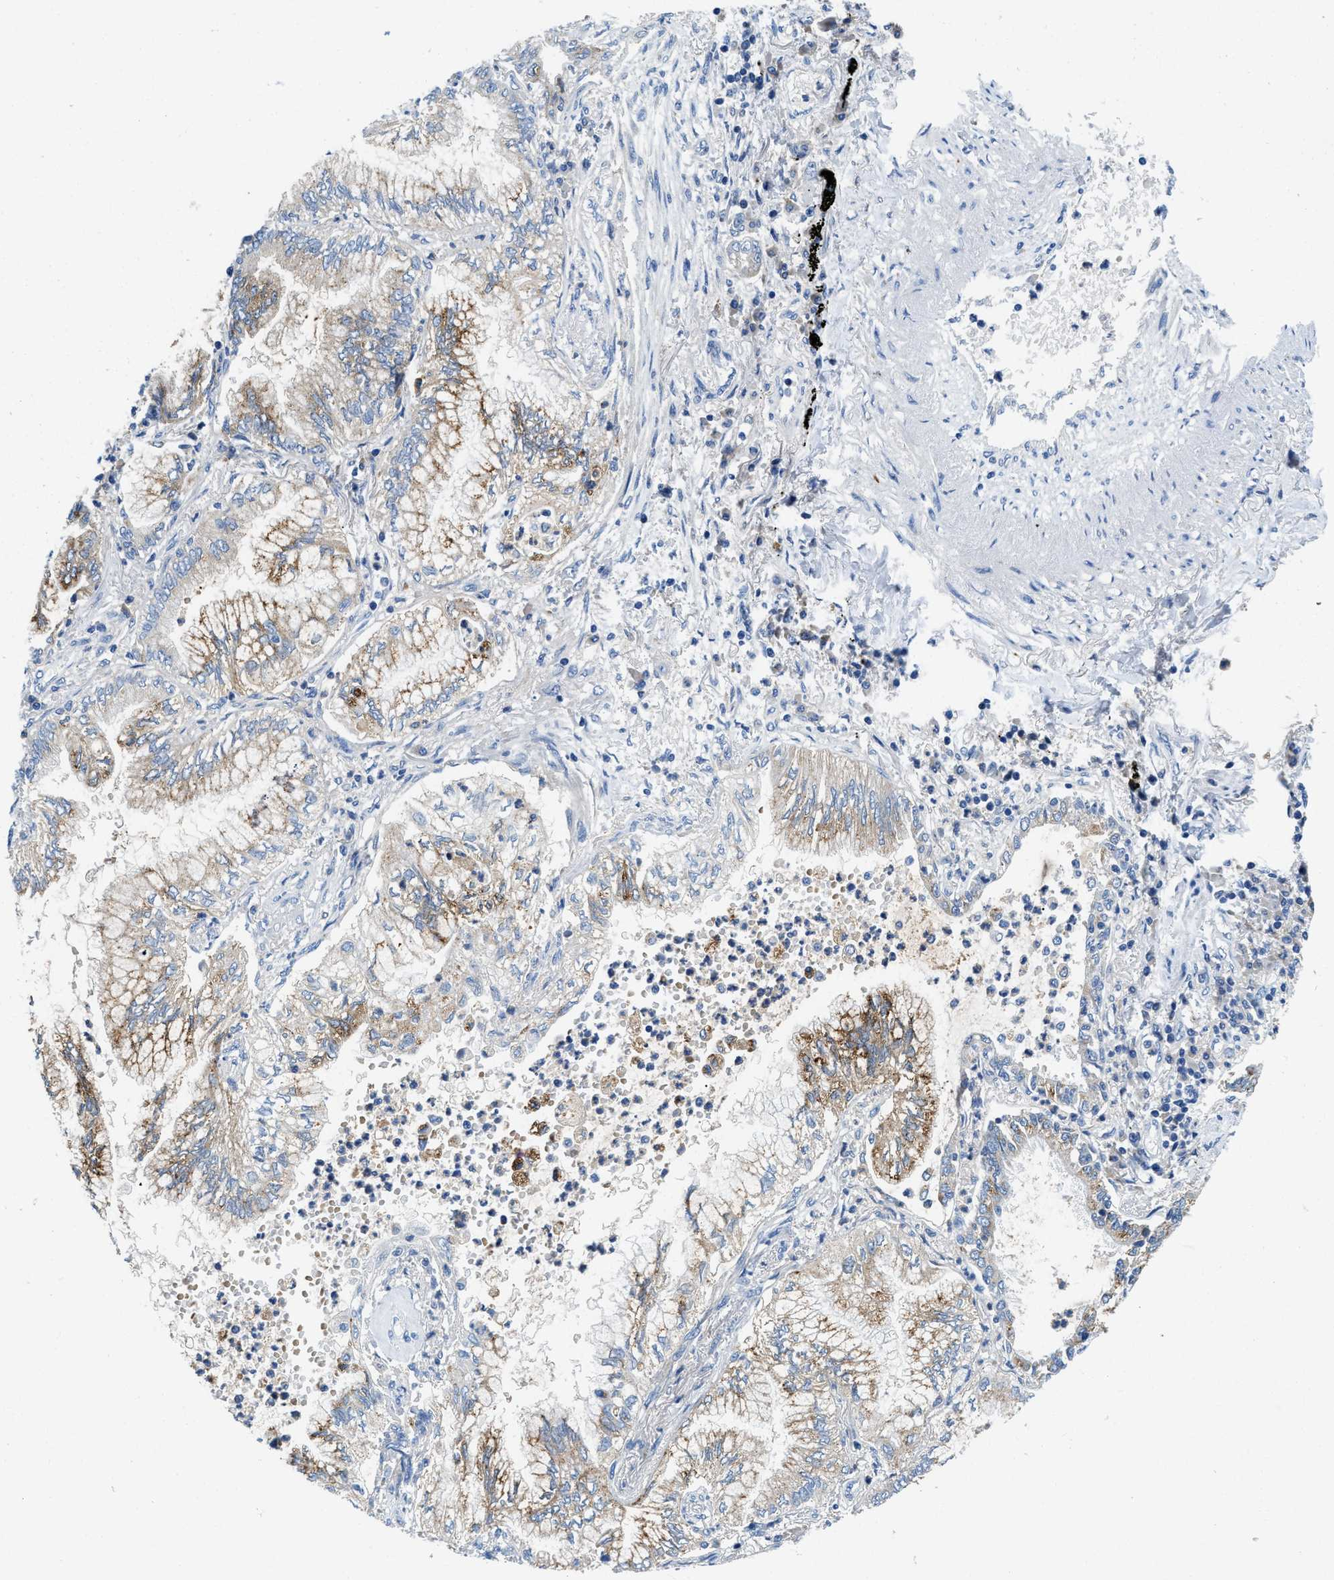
{"staining": {"intensity": "moderate", "quantity": "25%-75%", "location": "cytoplasmic/membranous"}, "tissue": "lung cancer", "cell_type": "Tumor cells", "image_type": "cancer", "snomed": [{"axis": "morphology", "description": "Normal tissue, NOS"}, {"axis": "morphology", "description": "Adenocarcinoma, NOS"}, {"axis": "topography", "description": "Bronchus"}, {"axis": "topography", "description": "Lung"}], "caption": "Immunohistochemistry (IHC) (DAB) staining of human lung cancer displays moderate cytoplasmic/membranous protein staining in approximately 25%-75% of tumor cells.", "gene": "TSPAN3", "patient": {"sex": "female", "age": 70}}